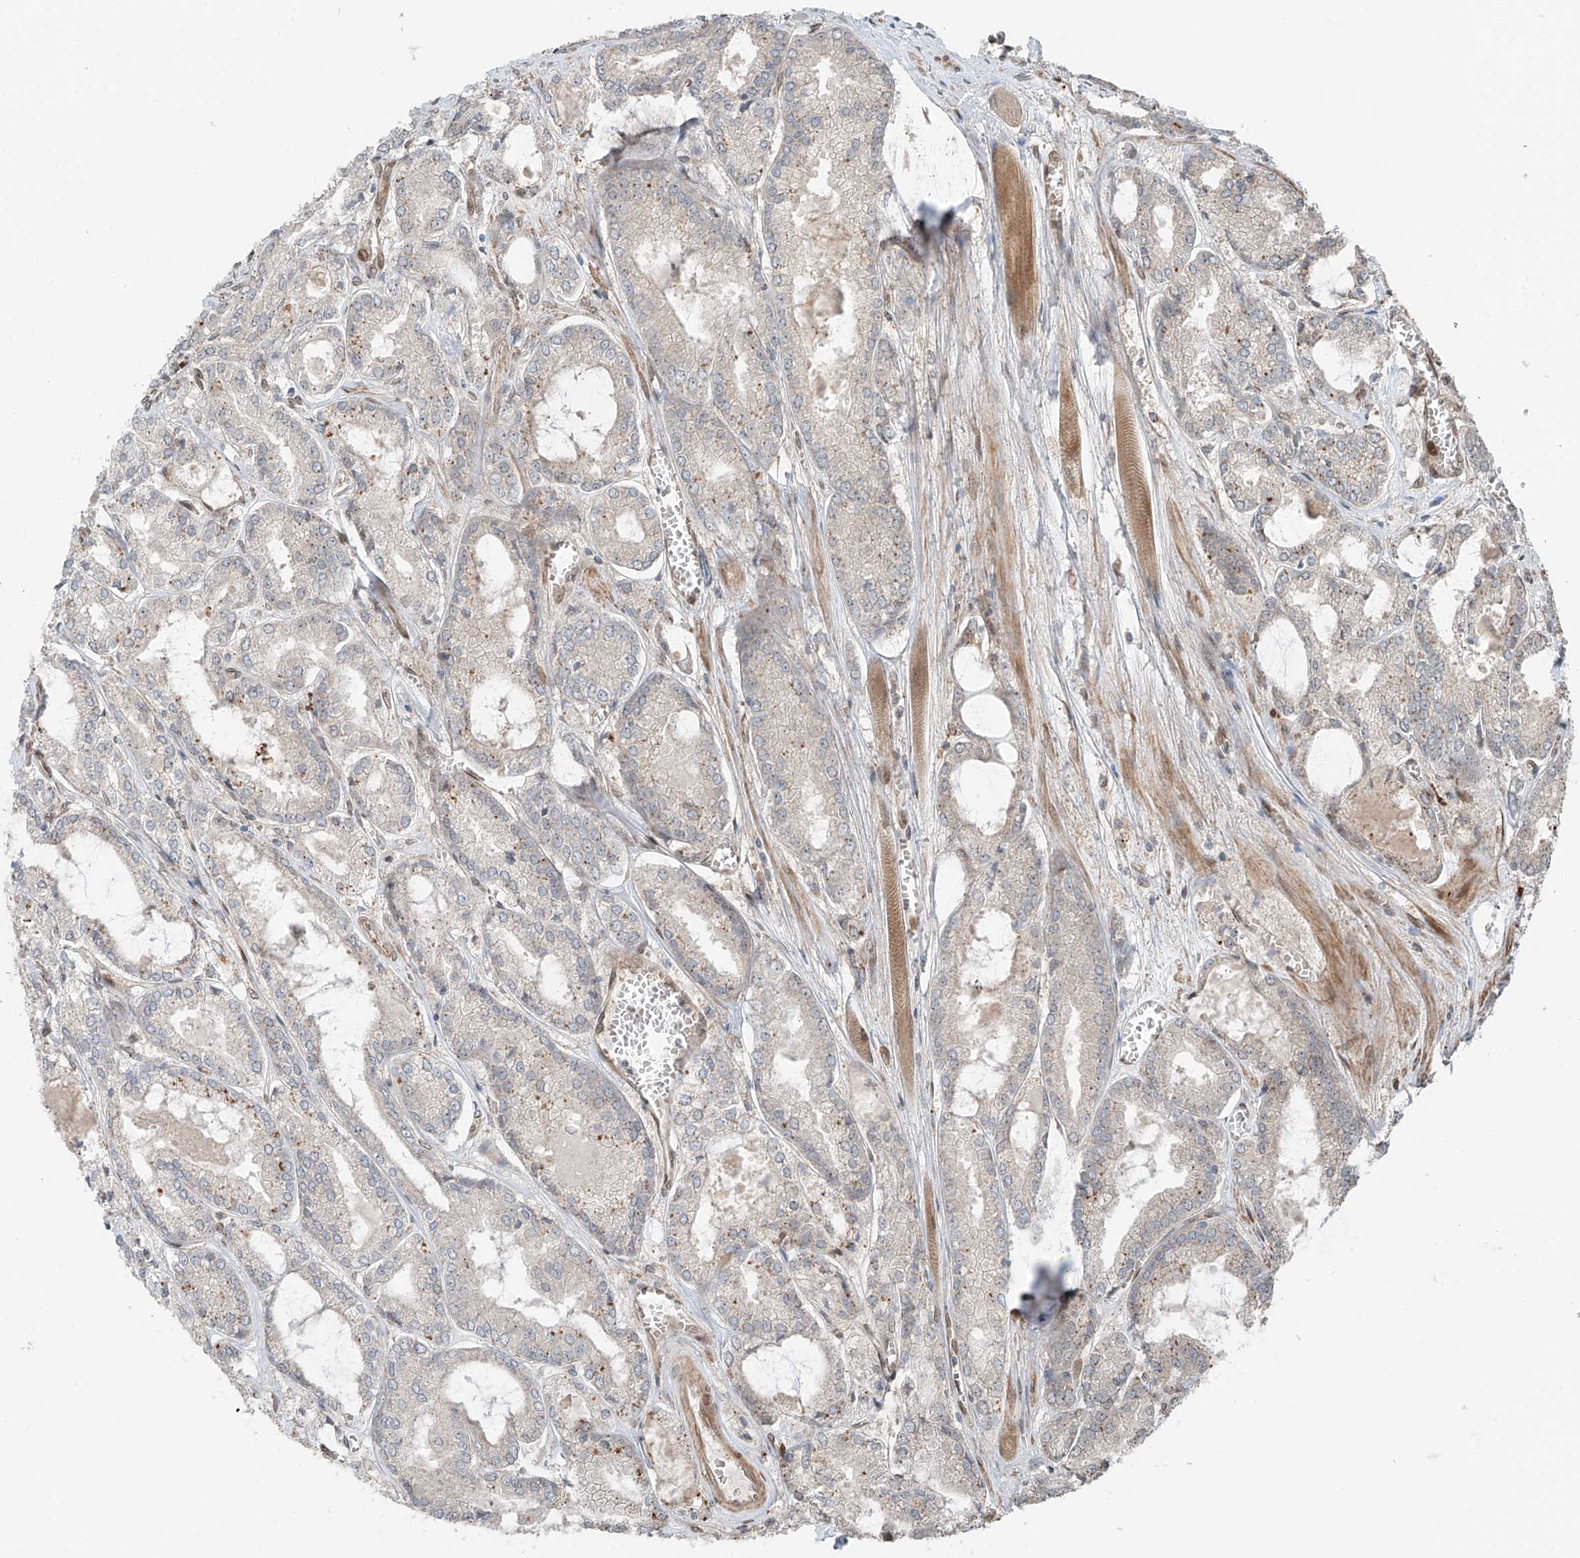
{"staining": {"intensity": "negative", "quantity": "none", "location": "none"}, "tissue": "prostate cancer", "cell_type": "Tumor cells", "image_type": "cancer", "snomed": [{"axis": "morphology", "description": "Adenocarcinoma, Low grade"}, {"axis": "topography", "description": "Prostate"}], "caption": "Tumor cells are negative for brown protein staining in adenocarcinoma (low-grade) (prostate).", "gene": "CEP162", "patient": {"sex": "male", "age": 67}}